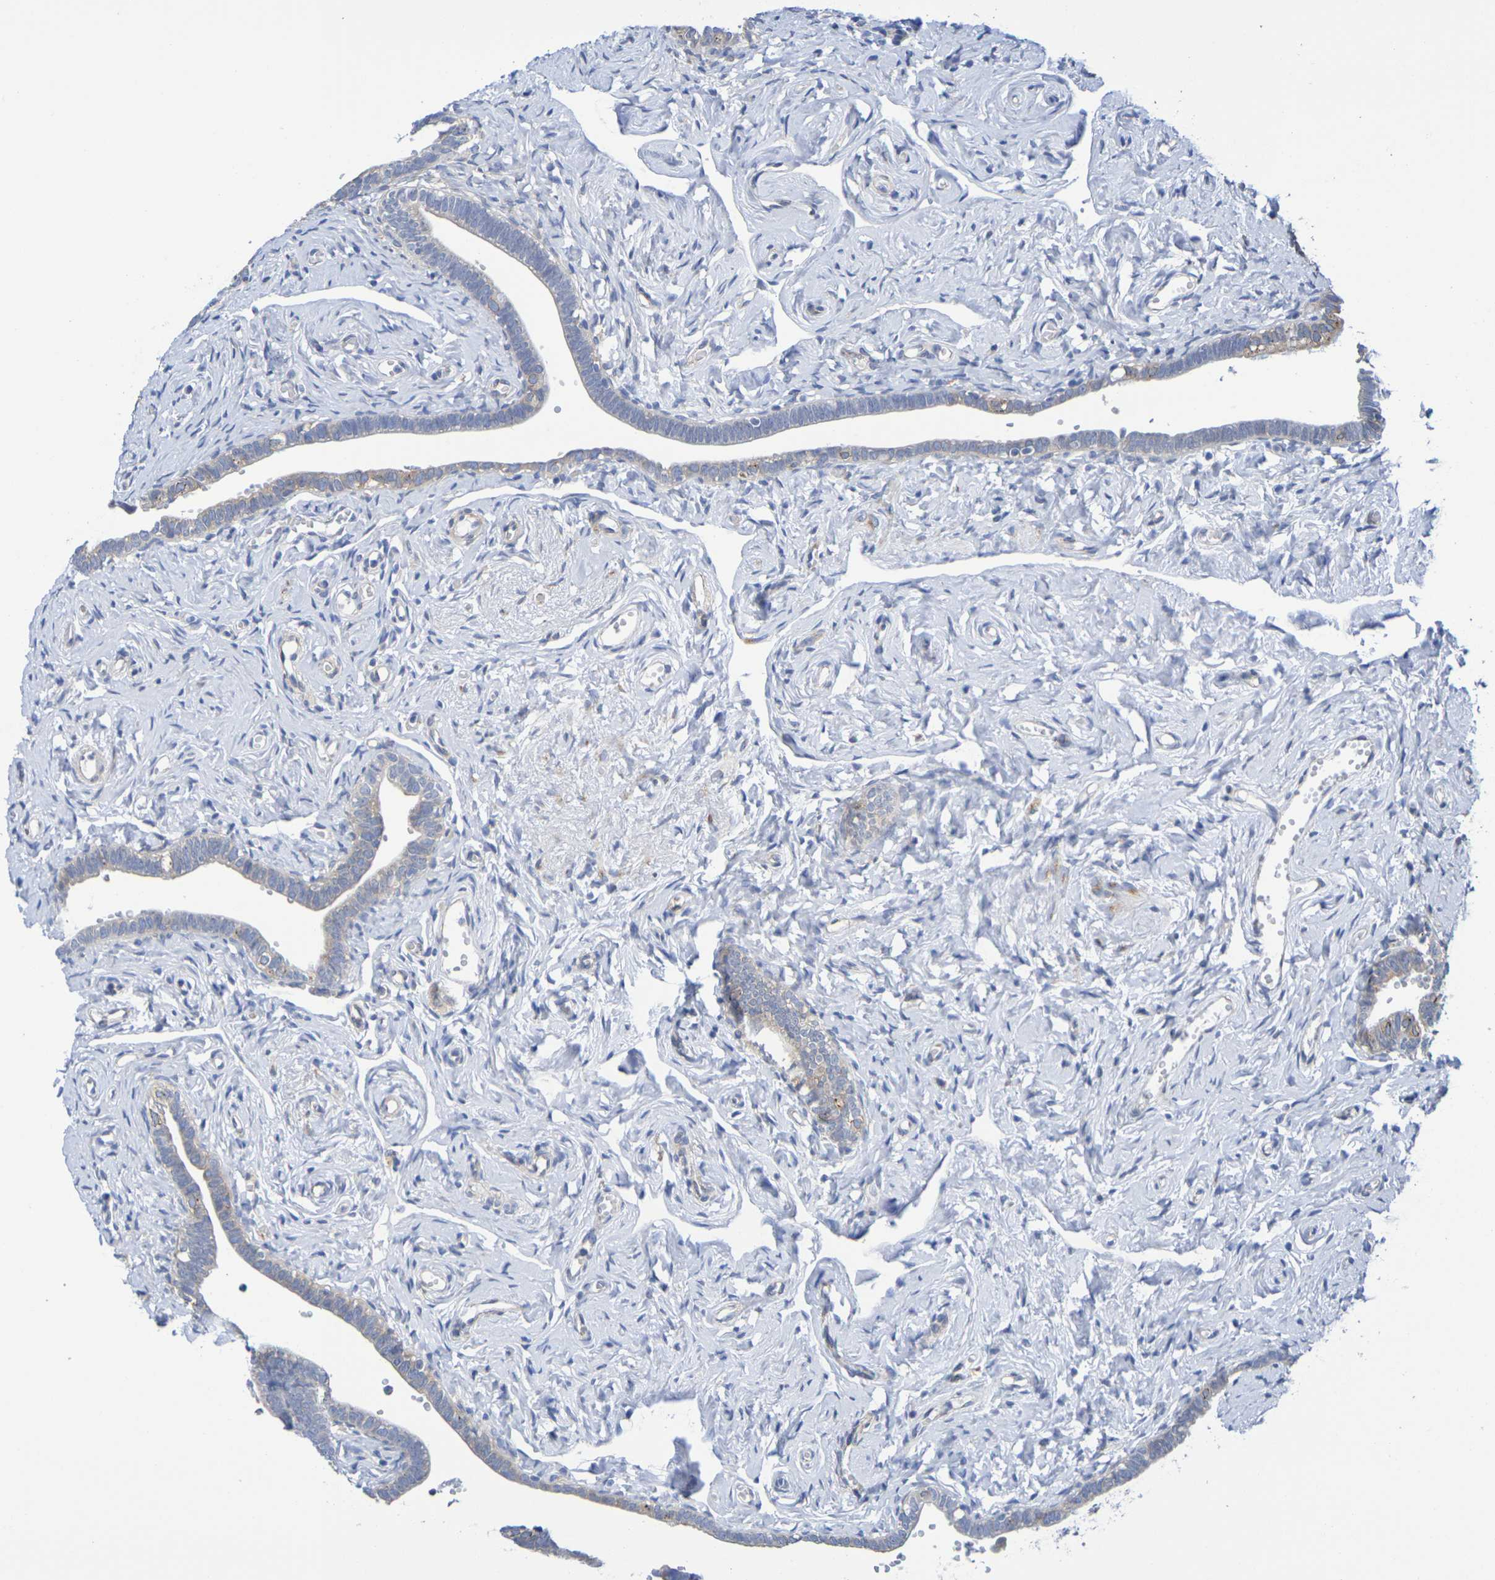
{"staining": {"intensity": "moderate", "quantity": "25%-75%", "location": "cytoplasmic/membranous"}, "tissue": "fallopian tube", "cell_type": "Glandular cells", "image_type": "normal", "snomed": [{"axis": "morphology", "description": "Normal tissue, NOS"}, {"axis": "topography", "description": "Fallopian tube"}], "caption": "Immunohistochemistry micrograph of normal fallopian tube: fallopian tube stained using immunohistochemistry (IHC) shows medium levels of moderate protein expression localized specifically in the cytoplasmic/membranous of glandular cells, appearing as a cytoplasmic/membranous brown color.", "gene": "TMCC3", "patient": {"sex": "female", "age": 71}}